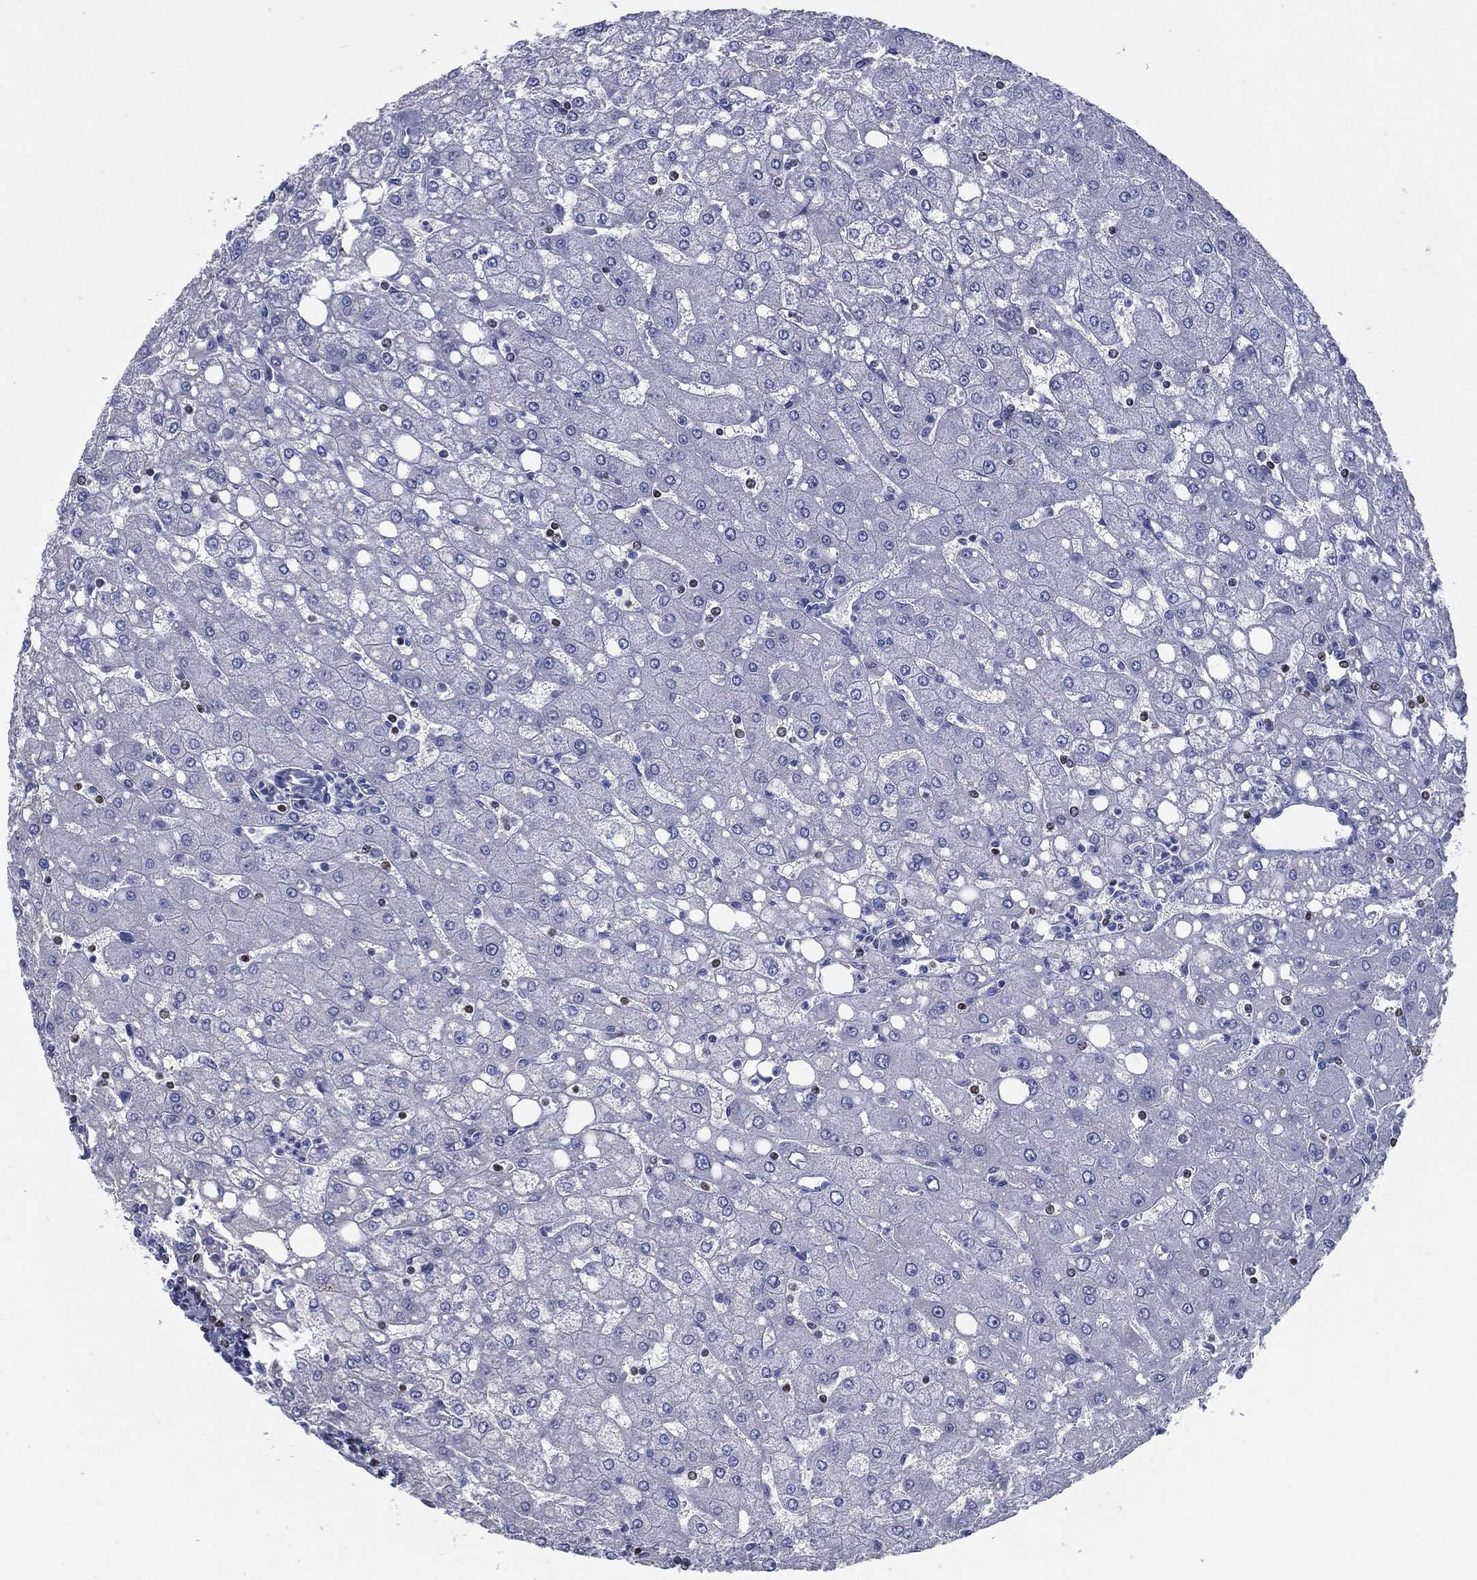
{"staining": {"intensity": "negative", "quantity": "none", "location": "none"}, "tissue": "liver", "cell_type": "Cholangiocytes", "image_type": "normal", "snomed": [{"axis": "morphology", "description": "Normal tissue, NOS"}, {"axis": "topography", "description": "Liver"}], "caption": "High magnification brightfield microscopy of normal liver stained with DAB (3,3'-diaminobenzidine) (brown) and counterstained with hematoxylin (blue): cholangiocytes show no significant expression.", "gene": "PYHIN1", "patient": {"sex": "female", "age": 53}}